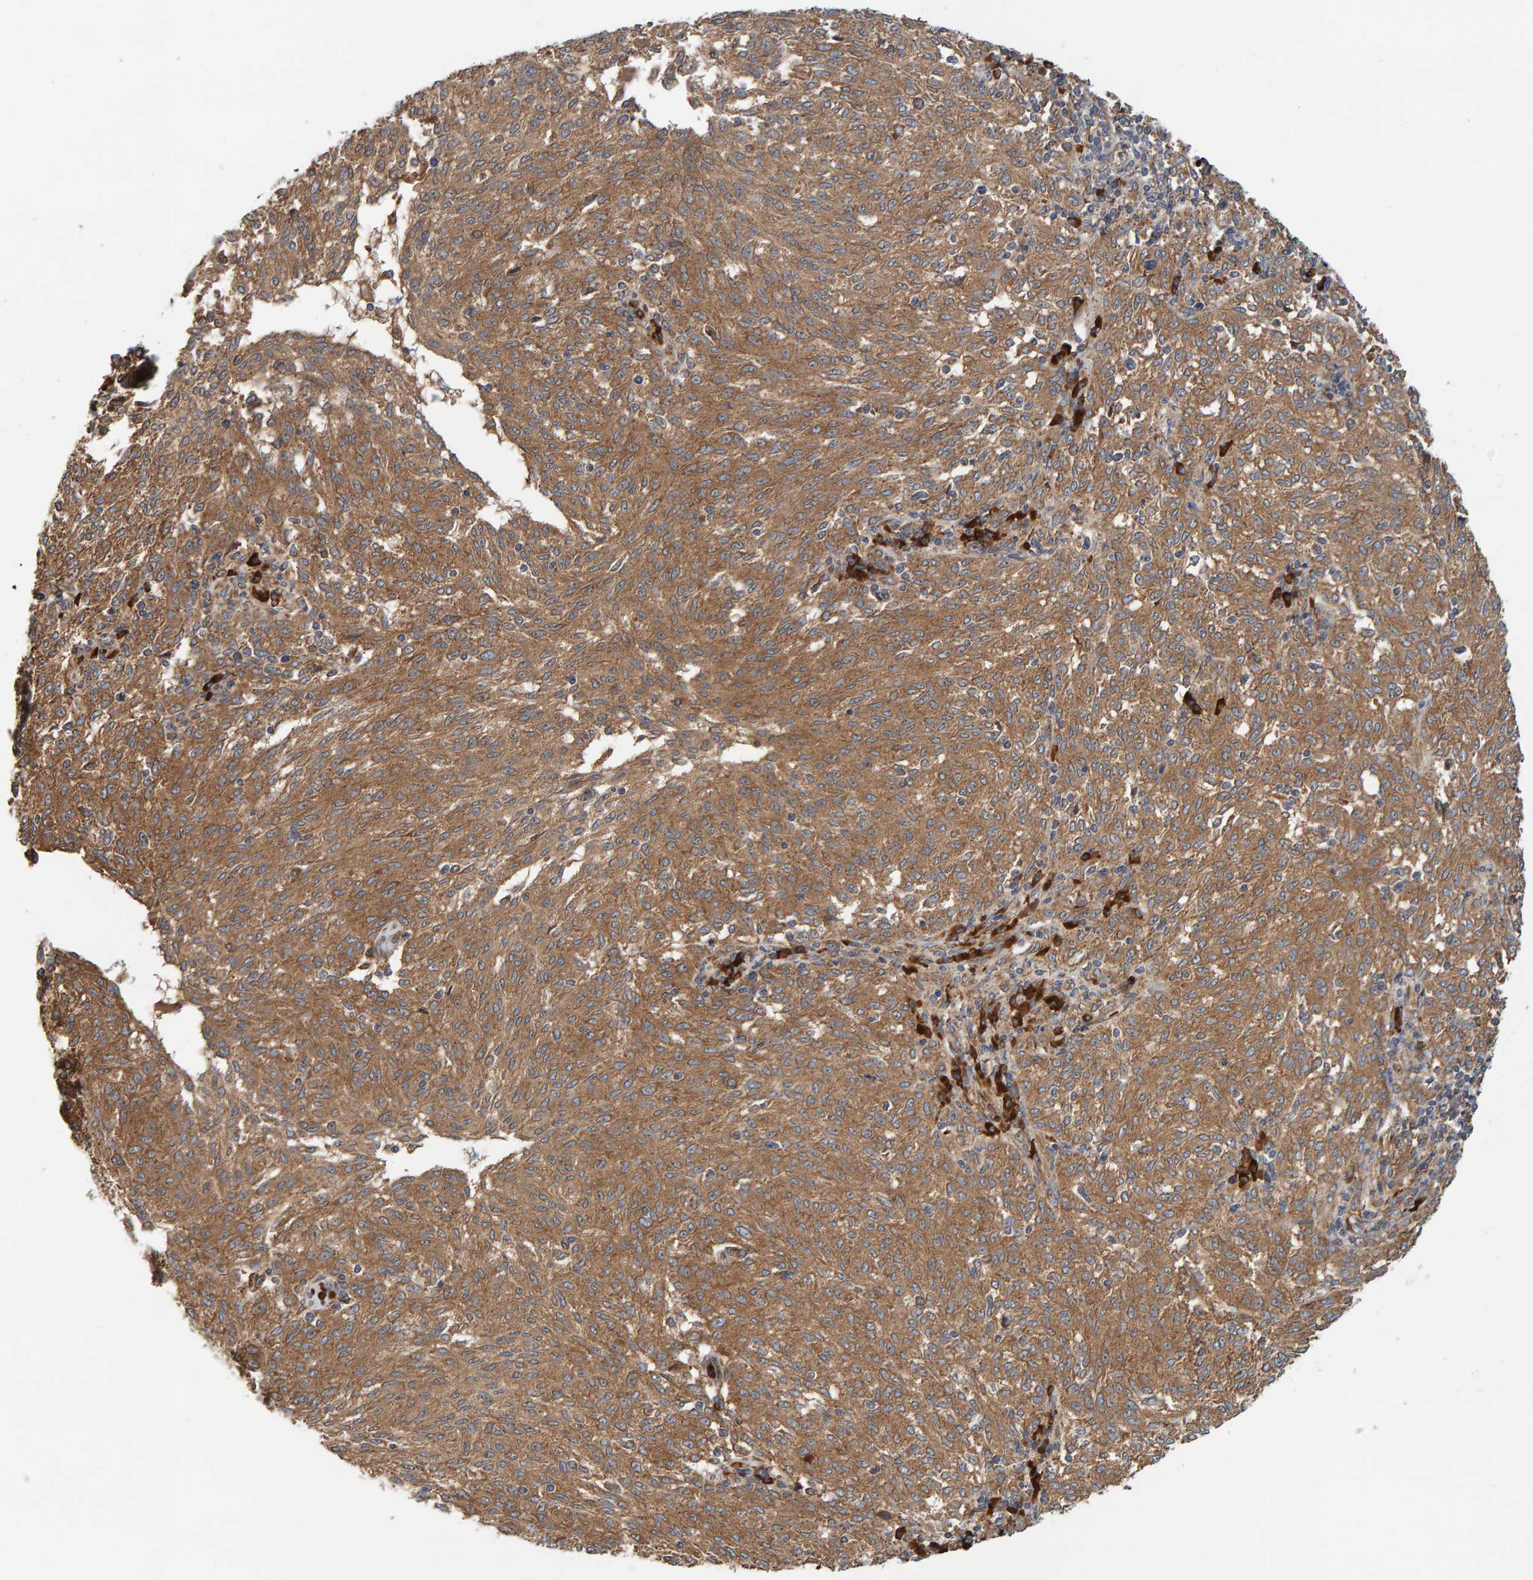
{"staining": {"intensity": "moderate", "quantity": ">75%", "location": "cytoplasmic/membranous"}, "tissue": "melanoma", "cell_type": "Tumor cells", "image_type": "cancer", "snomed": [{"axis": "morphology", "description": "Malignant melanoma, NOS"}, {"axis": "topography", "description": "Skin"}], "caption": "IHC micrograph of neoplastic tissue: human malignant melanoma stained using immunohistochemistry (IHC) exhibits medium levels of moderate protein expression localized specifically in the cytoplasmic/membranous of tumor cells, appearing as a cytoplasmic/membranous brown color.", "gene": "BAIAP2", "patient": {"sex": "female", "age": 72}}